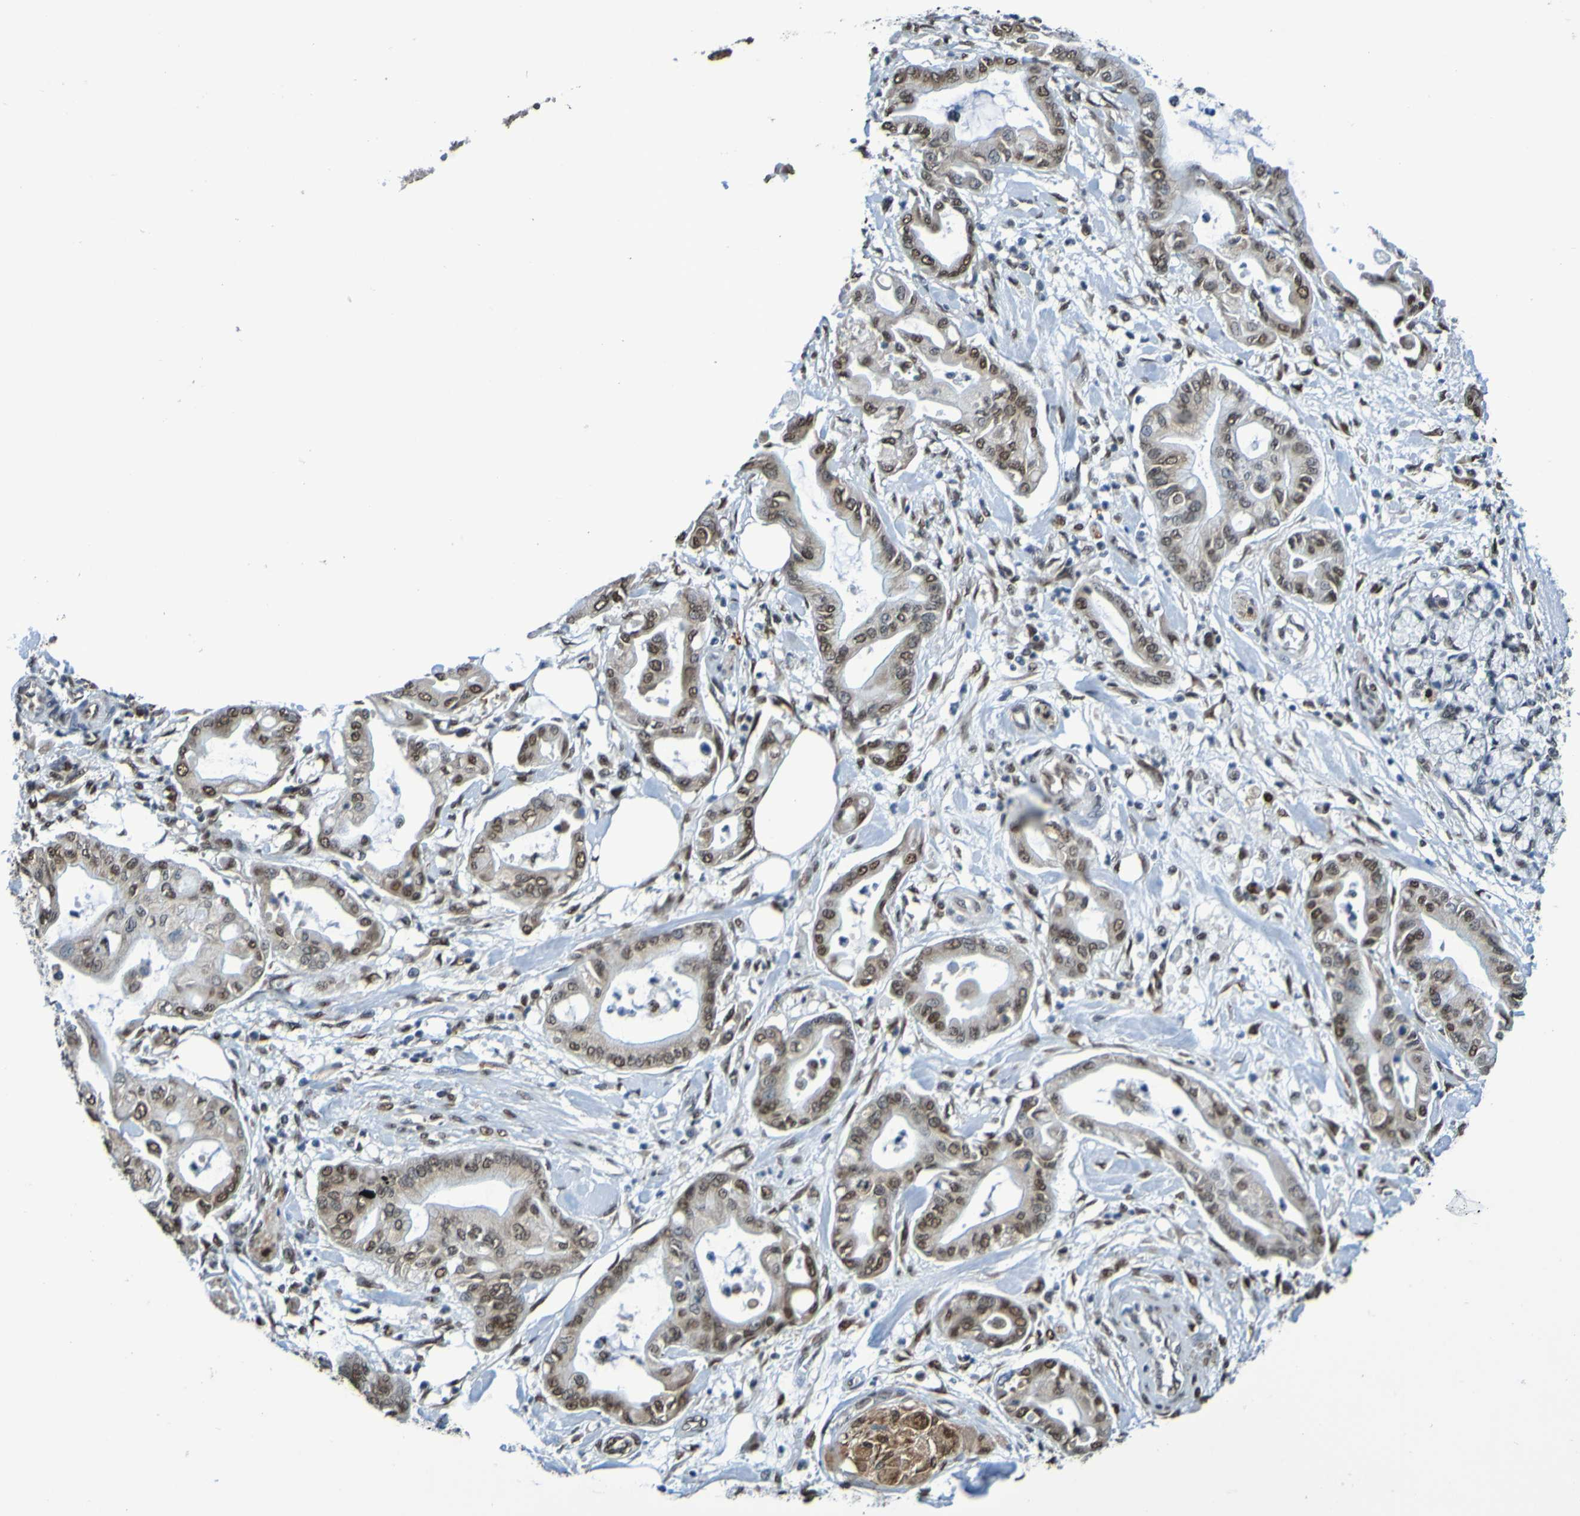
{"staining": {"intensity": "moderate", "quantity": ">75%", "location": "nuclear"}, "tissue": "pancreatic cancer", "cell_type": "Tumor cells", "image_type": "cancer", "snomed": [{"axis": "morphology", "description": "Adenocarcinoma, NOS"}, {"axis": "morphology", "description": "Adenocarcinoma, metastatic, NOS"}, {"axis": "topography", "description": "Lymph node"}, {"axis": "topography", "description": "Pancreas"}, {"axis": "topography", "description": "Duodenum"}], "caption": "Tumor cells reveal moderate nuclear staining in about >75% of cells in pancreatic cancer (metastatic adenocarcinoma).", "gene": "HDAC2", "patient": {"sex": "female", "age": 64}}